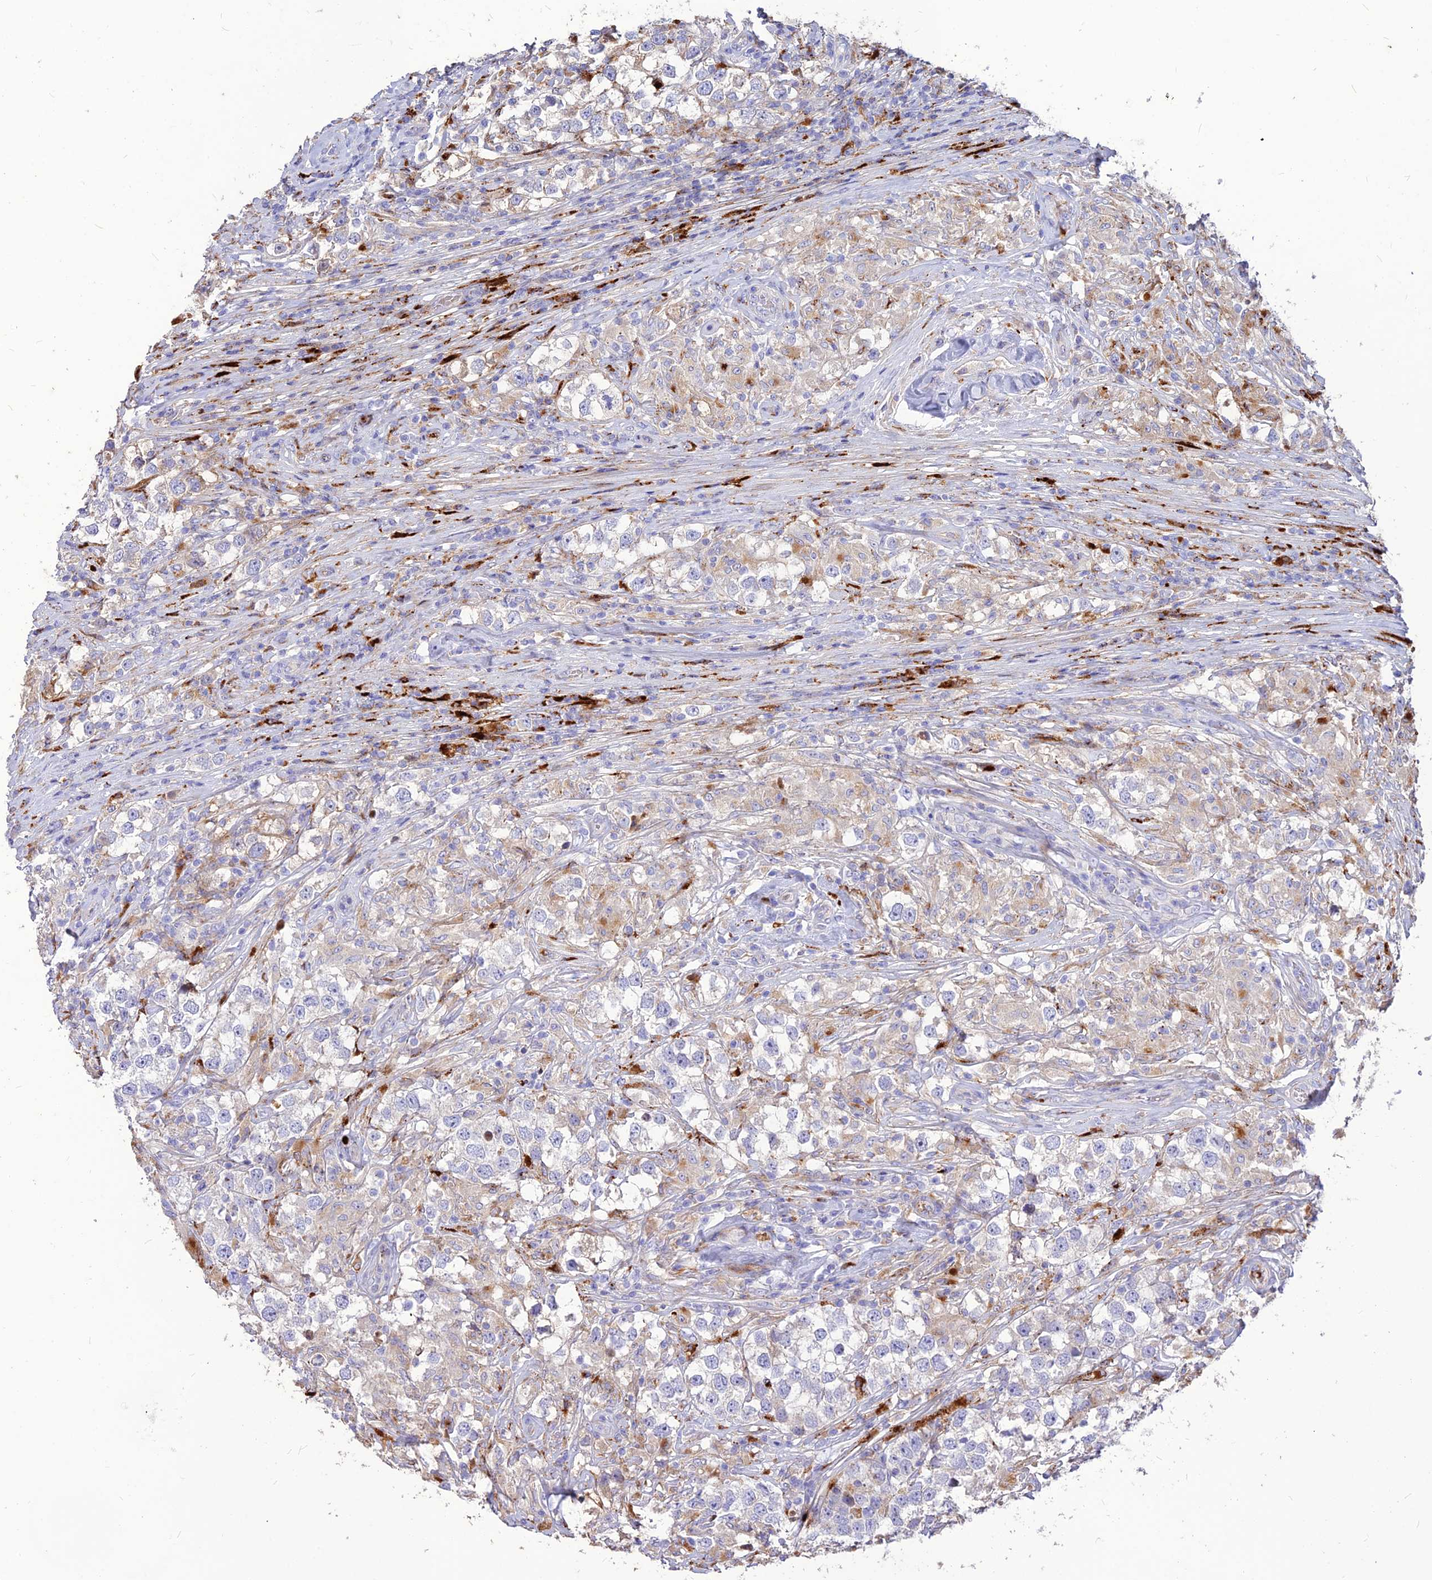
{"staining": {"intensity": "negative", "quantity": "none", "location": "none"}, "tissue": "testis cancer", "cell_type": "Tumor cells", "image_type": "cancer", "snomed": [{"axis": "morphology", "description": "Seminoma, NOS"}, {"axis": "topography", "description": "Testis"}], "caption": "Tumor cells show no significant staining in testis cancer.", "gene": "RIMOC1", "patient": {"sex": "male", "age": 46}}